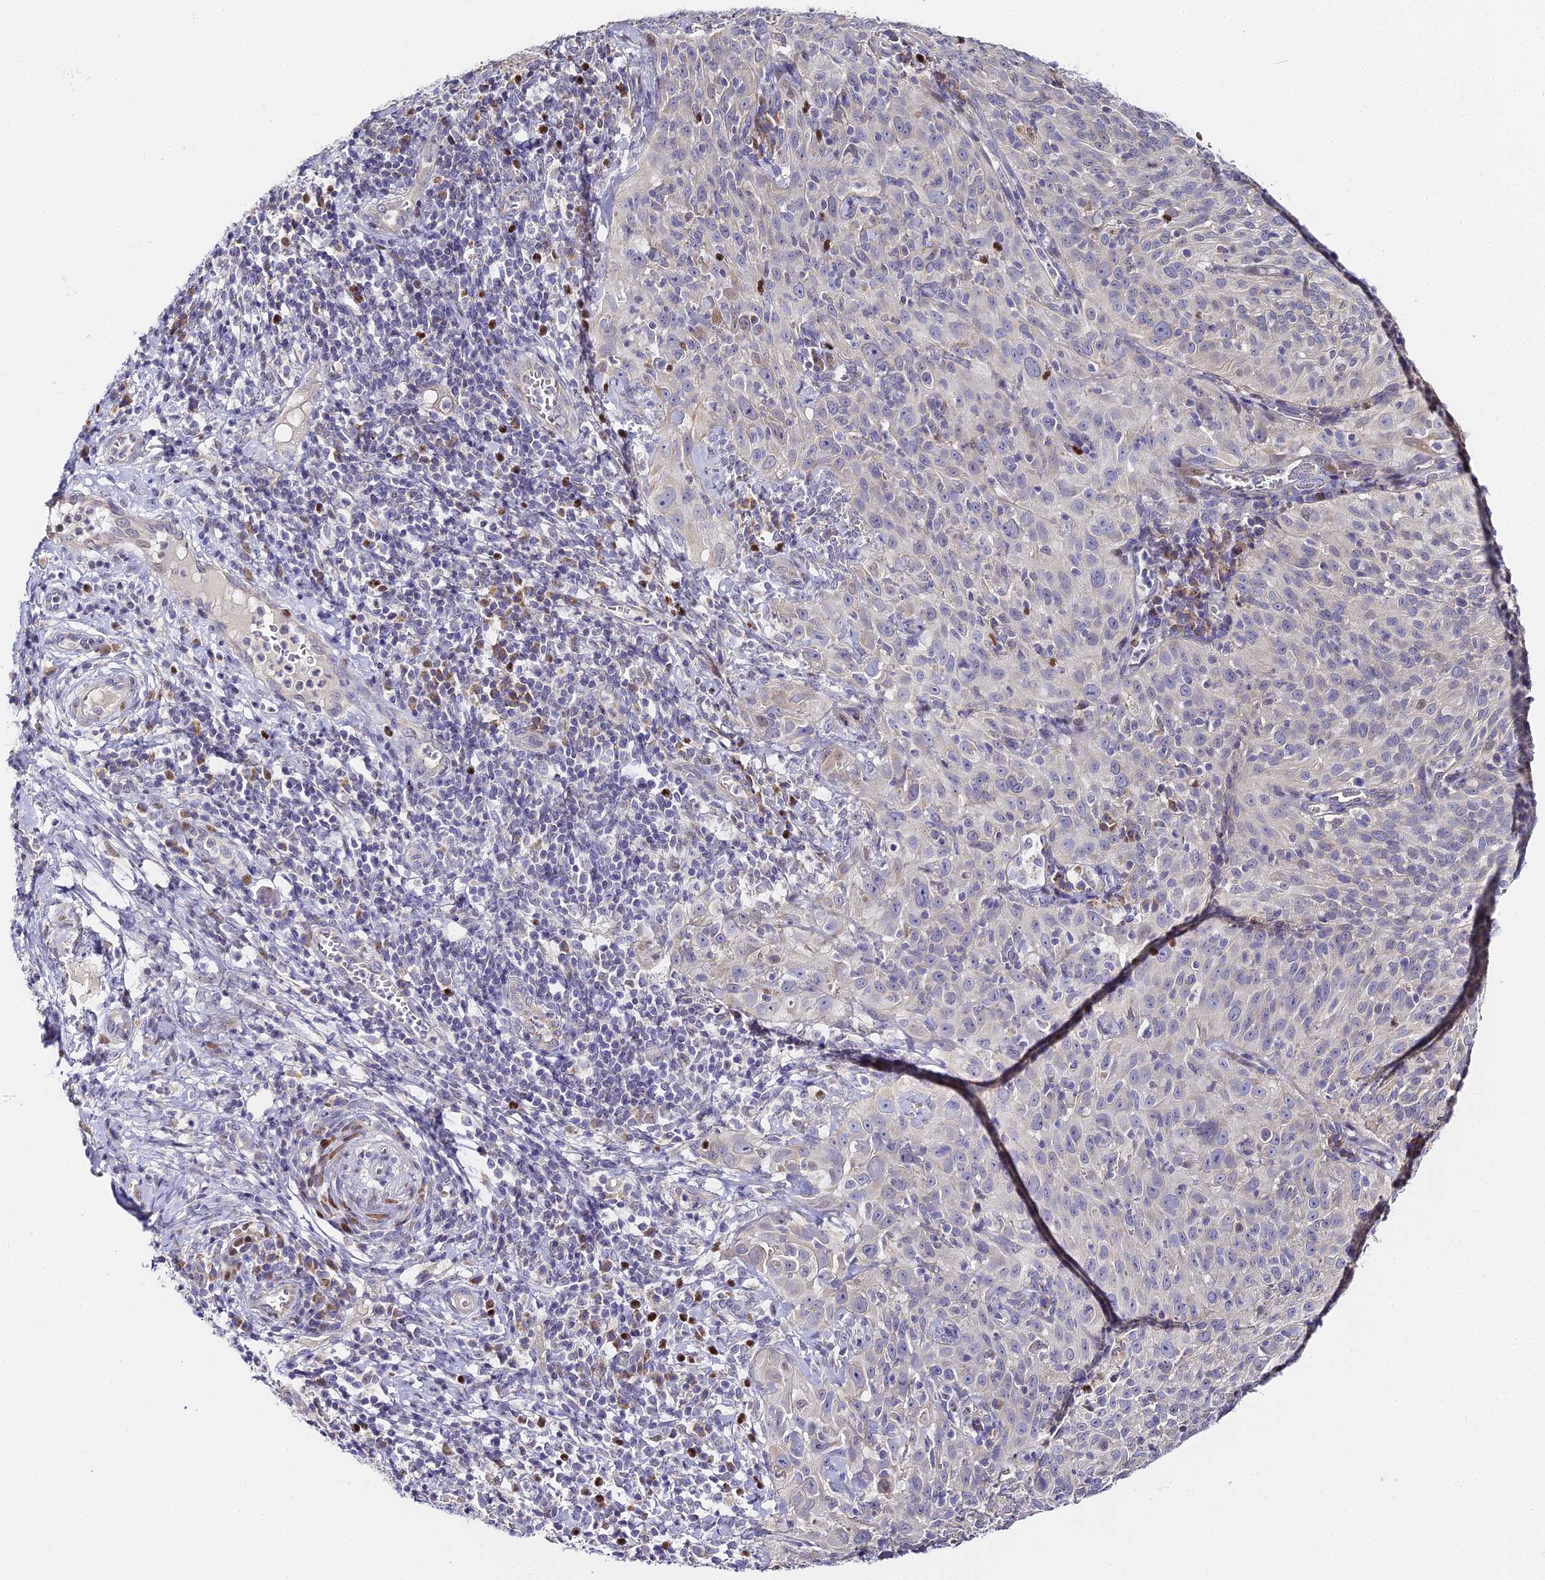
{"staining": {"intensity": "moderate", "quantity": "<25%", "location": "cytoplasmic/membranous"}, "tissue": "cervical cancer", "cell_type": "Tumor cells", "image_type": "cancer", "snomed": [{"axis": "morphology", "description": "Squamous cell carcinoma, NOS"}, {"axis": "topography", "description": "Cervix"}], "caption": "Protein analysis of cervical cancer (squamous cell carcinoma) tissue demonstrates moderate cytoplasmic/membranous staining in about <25% of tumor cells. The protein of interest is stained brown, and the nuclei are stained in blue (DAB (3,3'-diaminobenzidine) IHC with brightfield microscopy, high magnification).", "gene": "SERP1", "patient": {"sex": "female", "age": 31}}